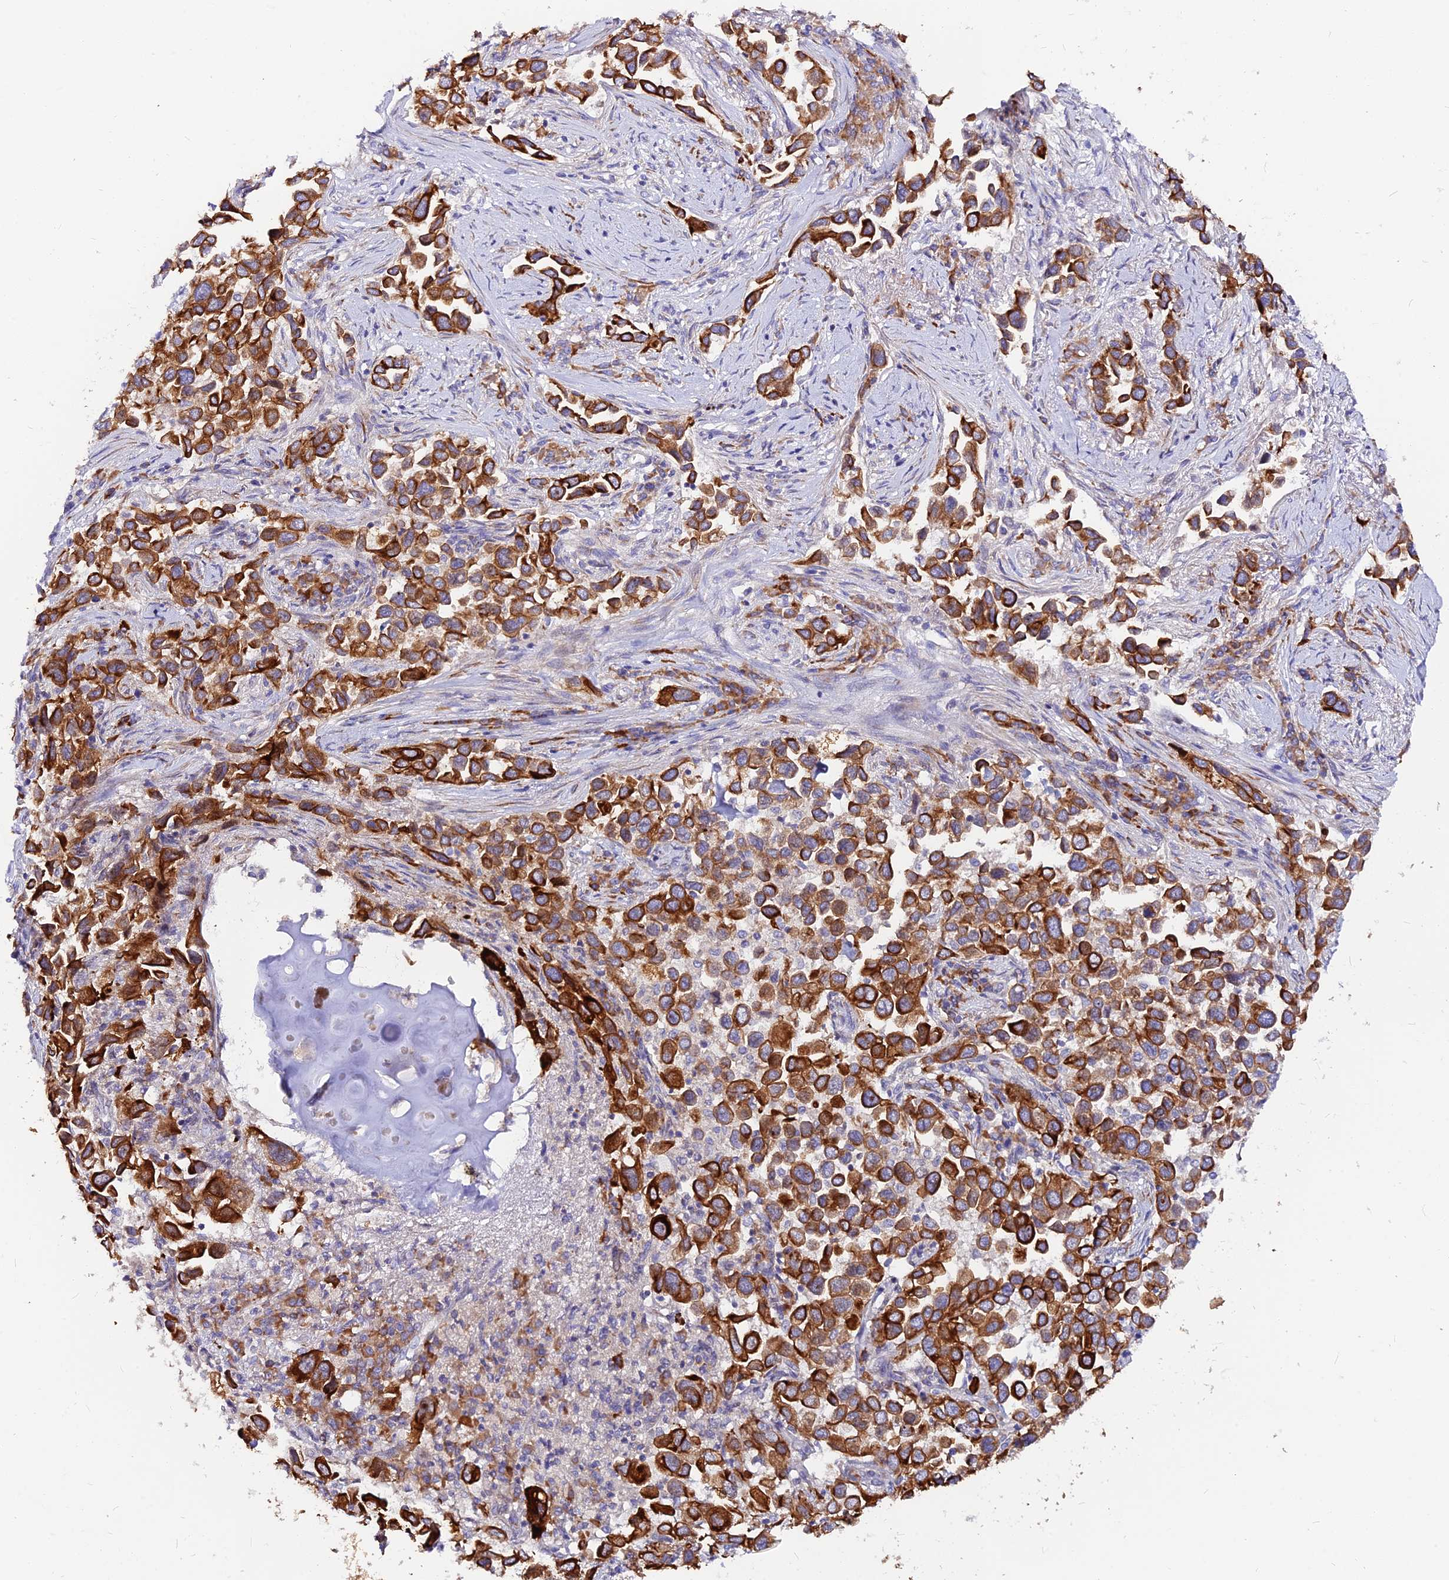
{"staining": {"intensity": "strong", "quantity": ">75%", "location": "cytoplasmic/membranous"}, "tissue": "lung cancer", "cell_type": "Tumor cells", "image_type": "cancer", "snomed": [{"axis": "morphology", "description": "Adenocarcinoma, NOS"}, {"axis": "topography", "description": "Lung"}], "caption": "Brown immunohistochemical staining in human adenocarcinoma (lung) shows strong cytoplasmic/membranous positivity in approximately >75% of tumor cells.", "gene": "DENND2D", "patient": {"sex": "female", "age": 76}}